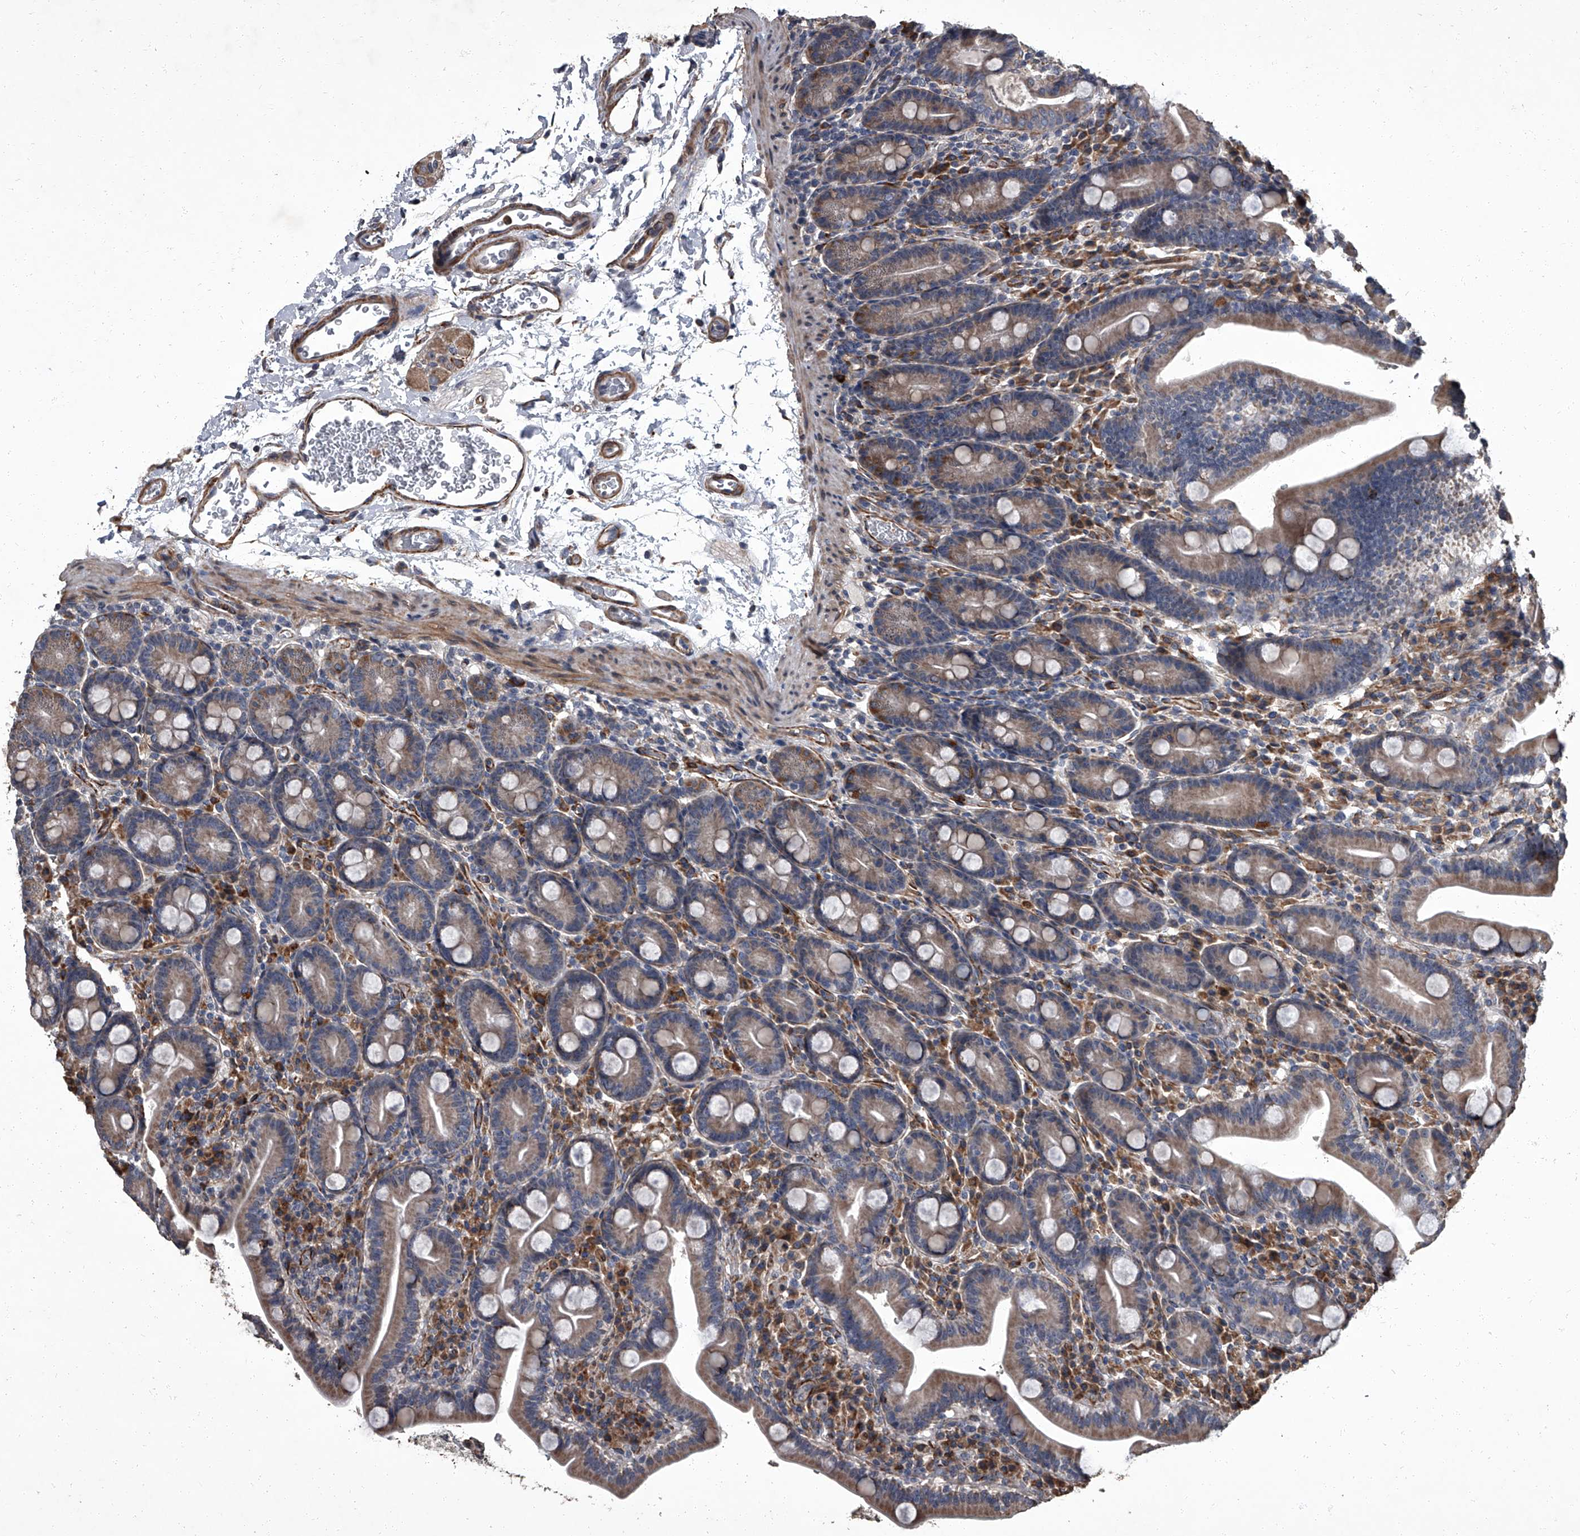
{"staining": {"intensity": "weak", "quantity": ">75%", "location": "cytoplasmic/membranous"}, "tissue": "duodenum", "cell_type": "Glandular cells", "image_type": "normal", "snomed": [{"axis": "morphology", "description": "Normal tissue, NOS"}, {"axis": "topography", "description": "Duodenum"}], "caption": "Immunohistochemical staining of benign duodenum demonstrates >75% levels of weak cytoplasmic/membranous protein staining in approximately >75% of glandular cells. The staining was performed using DAB, with brown indicating positive protein expression. Nuclei are stained blue with hematoxylin.", "gene": "SIRT4", "patient": {"sex": "male", "age": 35}}